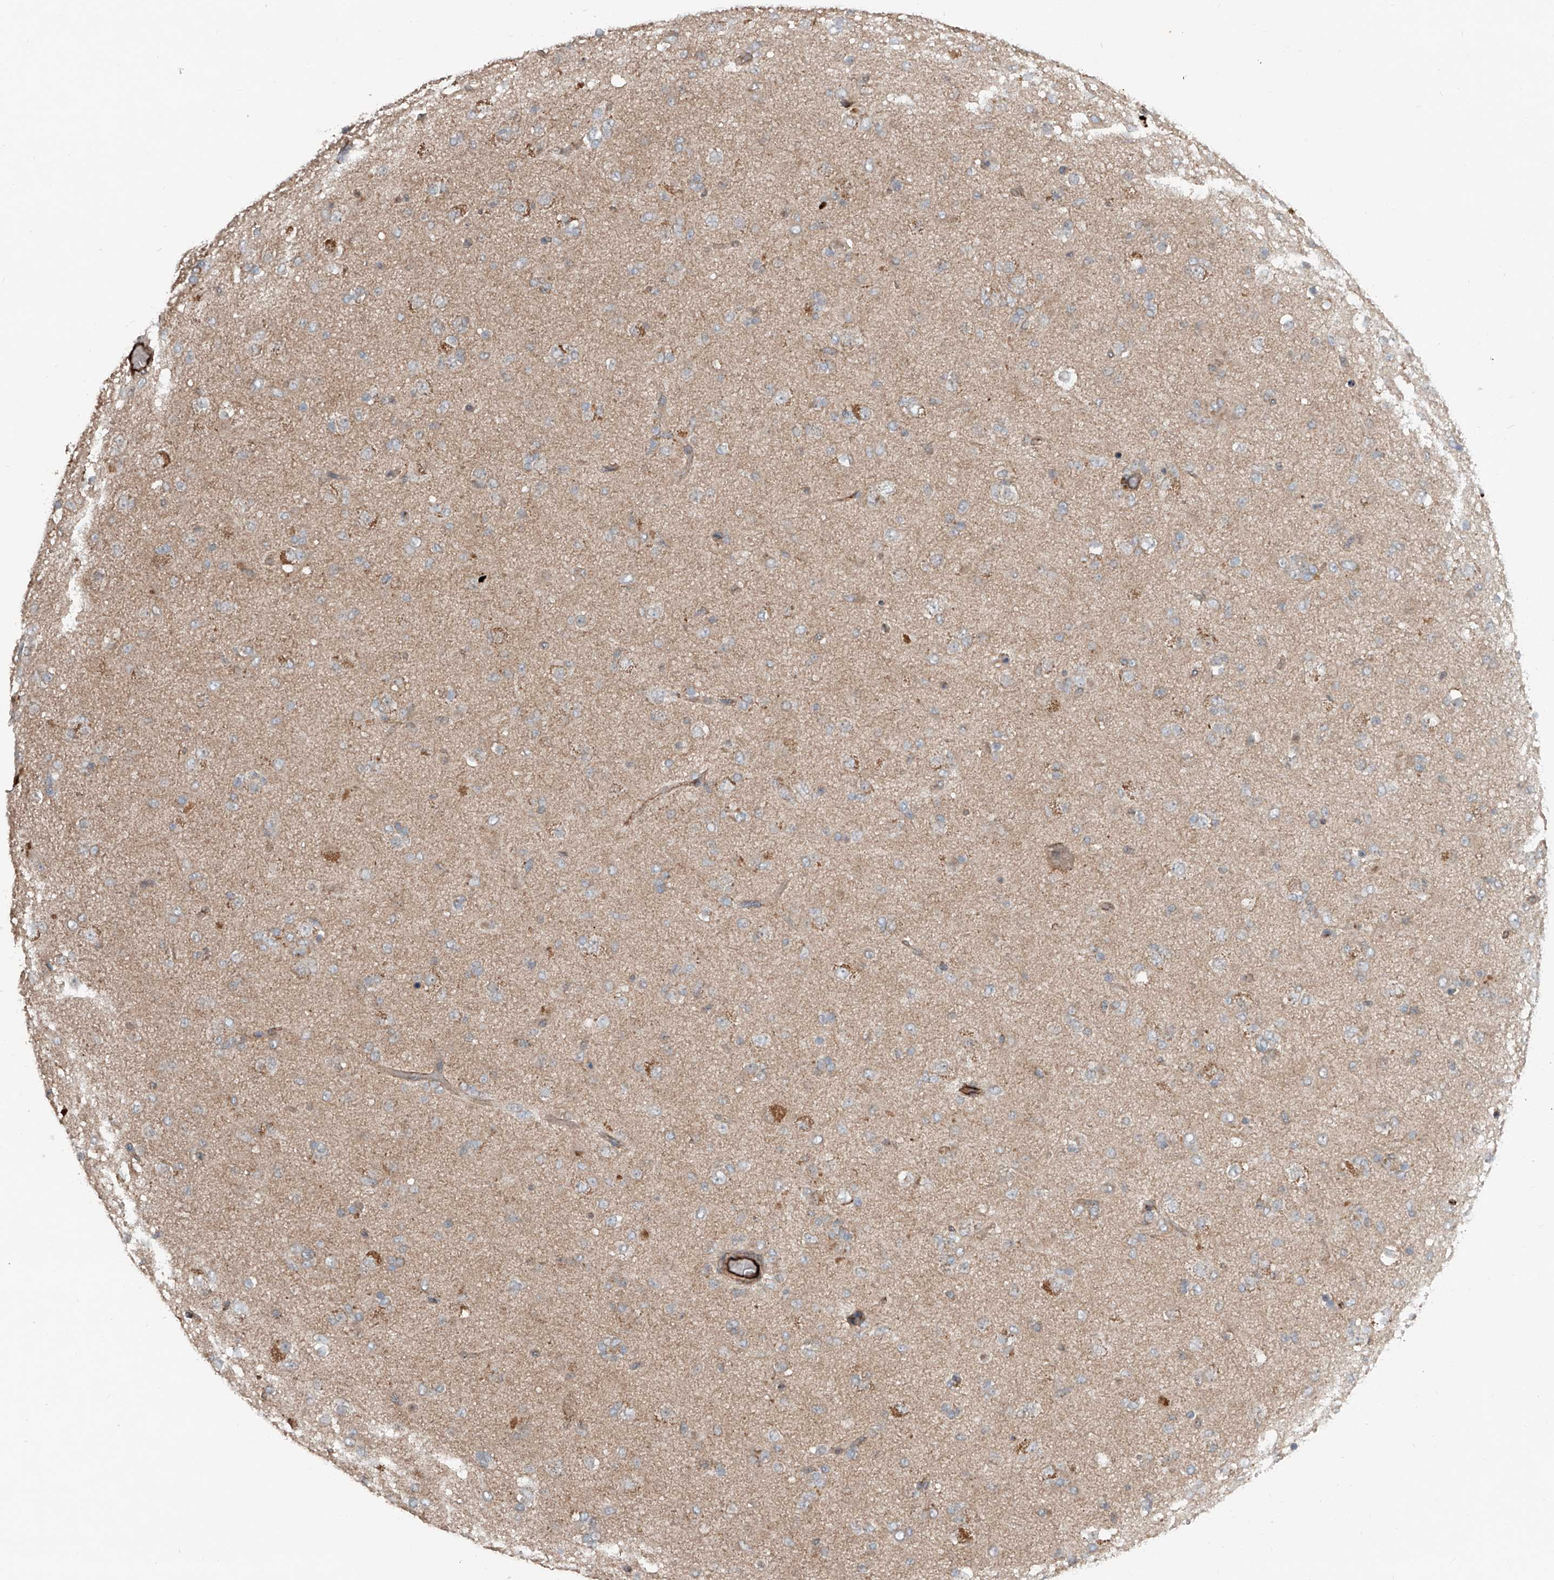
{"staining": {"intensity": "weak", "quantity": ">75%", "location": "cytoplasmic/membranous"}, "tissue": "glioma", "cell_type": "Tumor cells", "image_type": "cancer", "snomed": [{"axis": "morphology", "description": "Glioma, malignant, Low grade"}, {"axis": "topography", "description": "Brain"}], "caption": "Immunohistochemical staining of human low-grade glioma (malignant) displays low levels of weak cytoplasmic/membranous protein expression in approximately >75% of tumor cells. (Brightfield microscopy of DAB IHC at high magnification).", "gene": "ADAM23", "patient": {"sex": "male", "age": 65}}